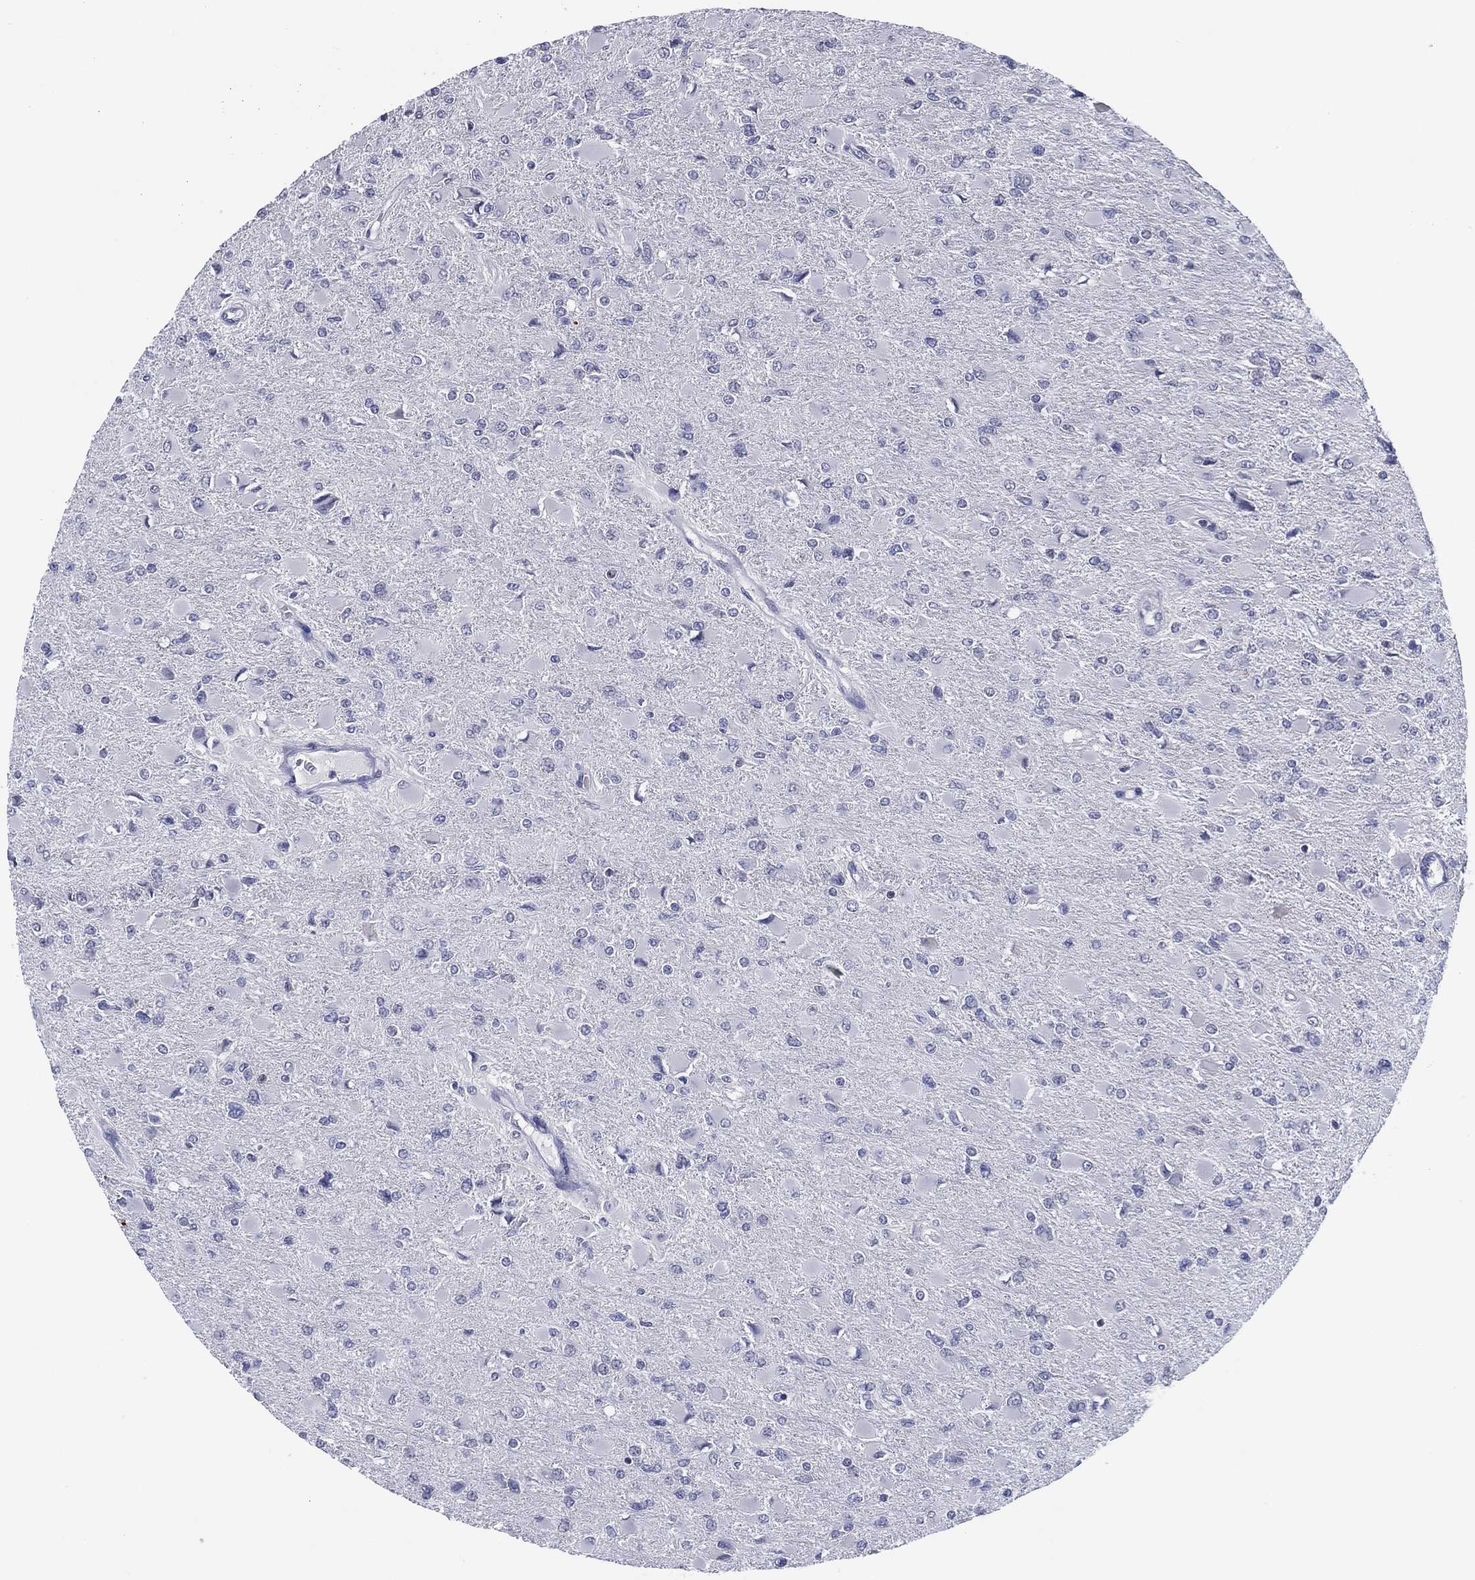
{"staining": {"intensity": "negative", "quantity": "none", "location": "none"}, "tissue": "glioma", "cell_type": "Tumor cells", "image_type": "cancer", "snomed": [{"axis": "morphology", "description": "Glioma, malignant, High grade"}, {"axis": "topography", "description": "Cerebral cortex"}], "caption": "IHC of human glioma shows no expression in tumor cells.", "gene": "TRIM31", "patient": {"sex": "female", "age": 36}}